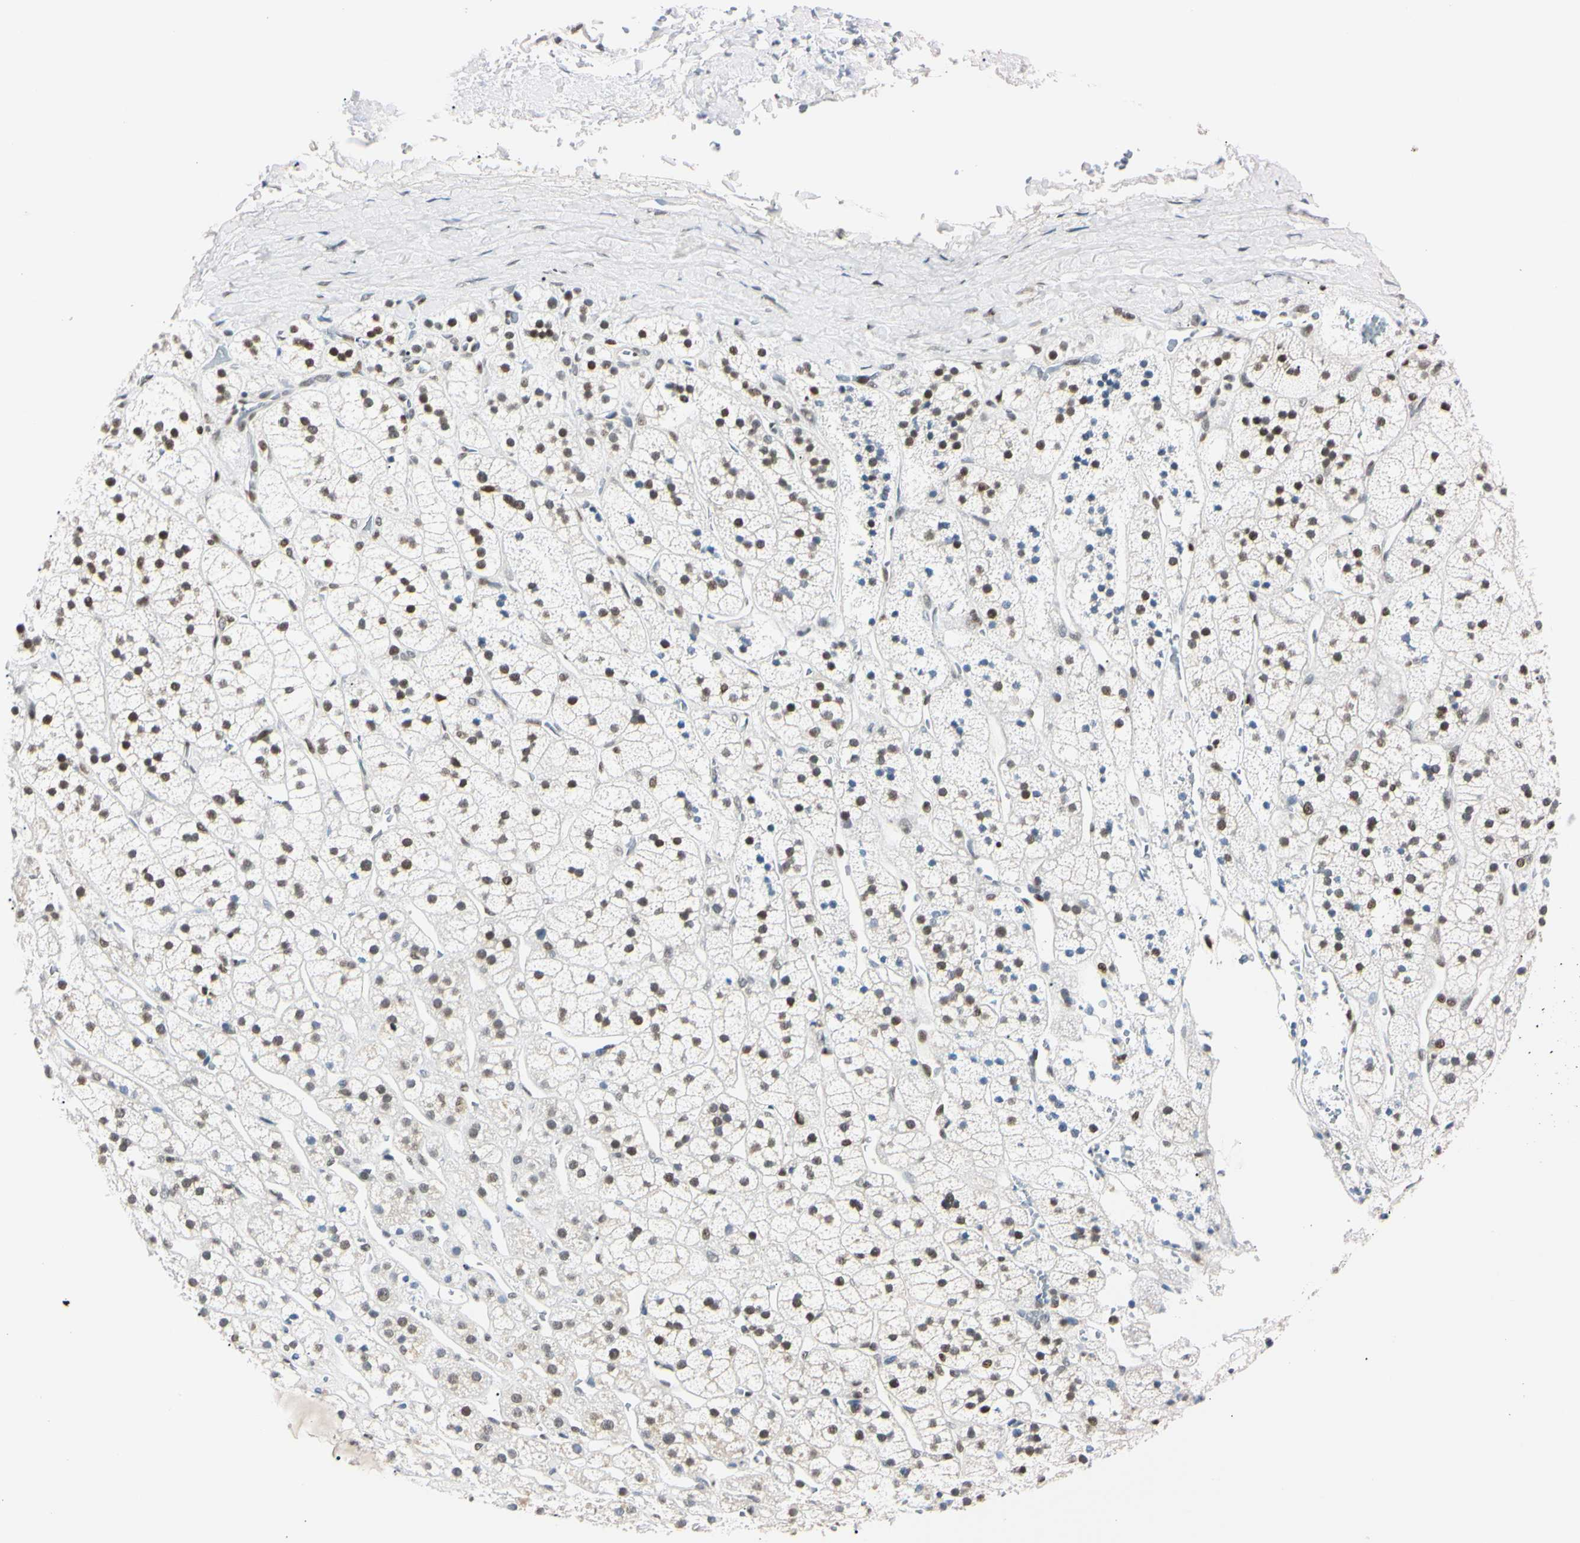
{"staining": {"intensity": "moderate", "quantity": "25%-75%", "location": "nuclear"}, "tissue": "adrenal gland", "cell_type": "Glandular cells", "image_type": "normal", "snomed": [{"axis": "morphology", "description": "Normal tissue, NOS"}, {"axis": "topography", "description": "Adrenal gland"}], "caption": "IHC image of normal human adrenal gland stained for a protein (brown), which exhibits medium levels of moderate nuclear staining in approximately 25%-75% of glandular cells.", "gene": "C1orf174", "patient": {"sex": "male", "age": 56}}